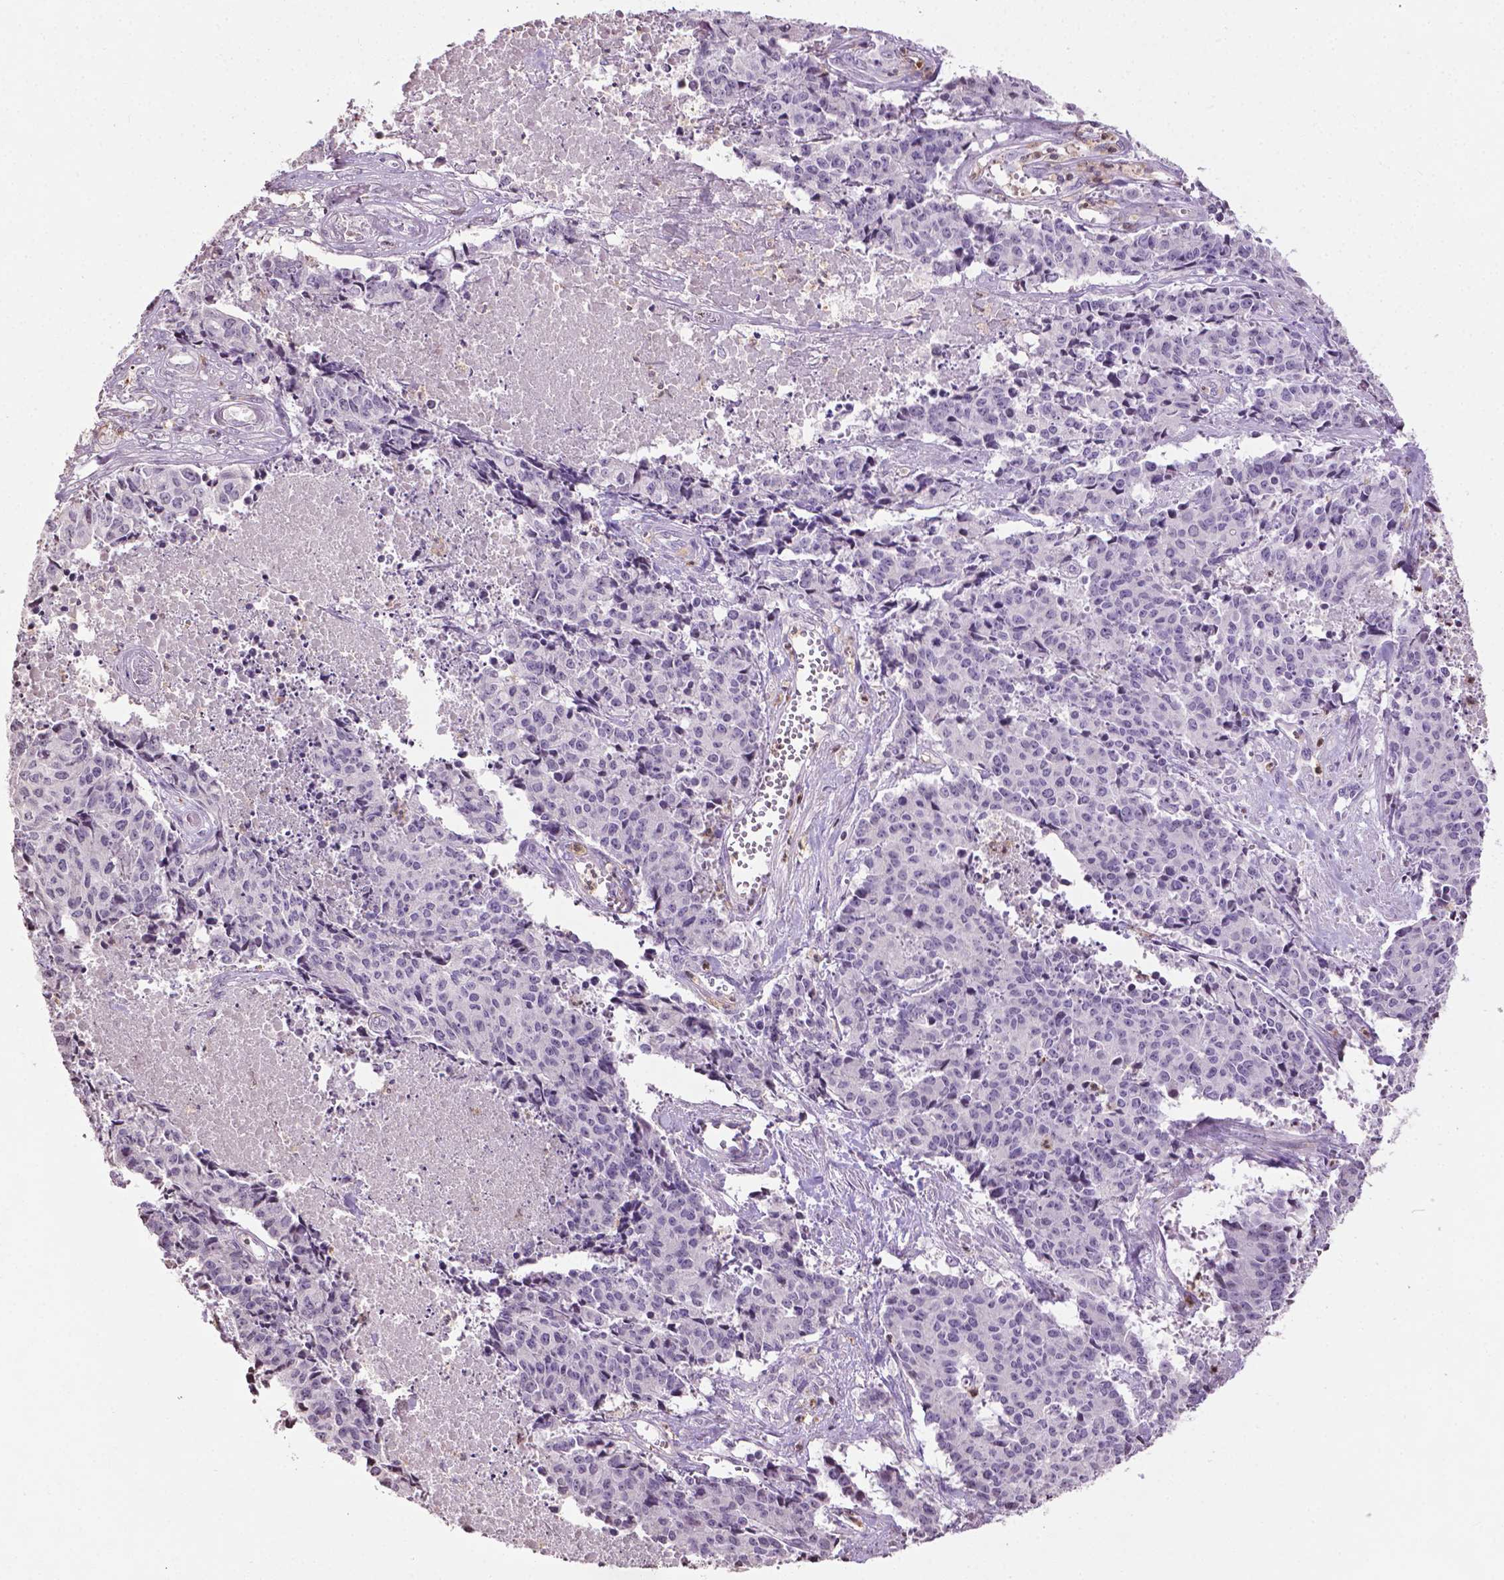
{"staining": {"intensity": "negative", "quantity": "none", "location": "none"}, "tissue": "cervical cancer", "cell_type": "Tumor cells", "image_type": "cancer", "snomed": [{"axis": "morphology", "description": "Squamous cell carcinoma, NOS"}, {"axis": "topography", "description": "Cervix"}], "caption": "The micrograph exhibits no significant expression in tumor cells of squamous cell carcinoma (cervical). (DAB (3,3'-diaminobenzidine) IHC with hematoxylin counter stain).", "gene": "NTNG2", "patient": {"sex": "female", "age": 28}}